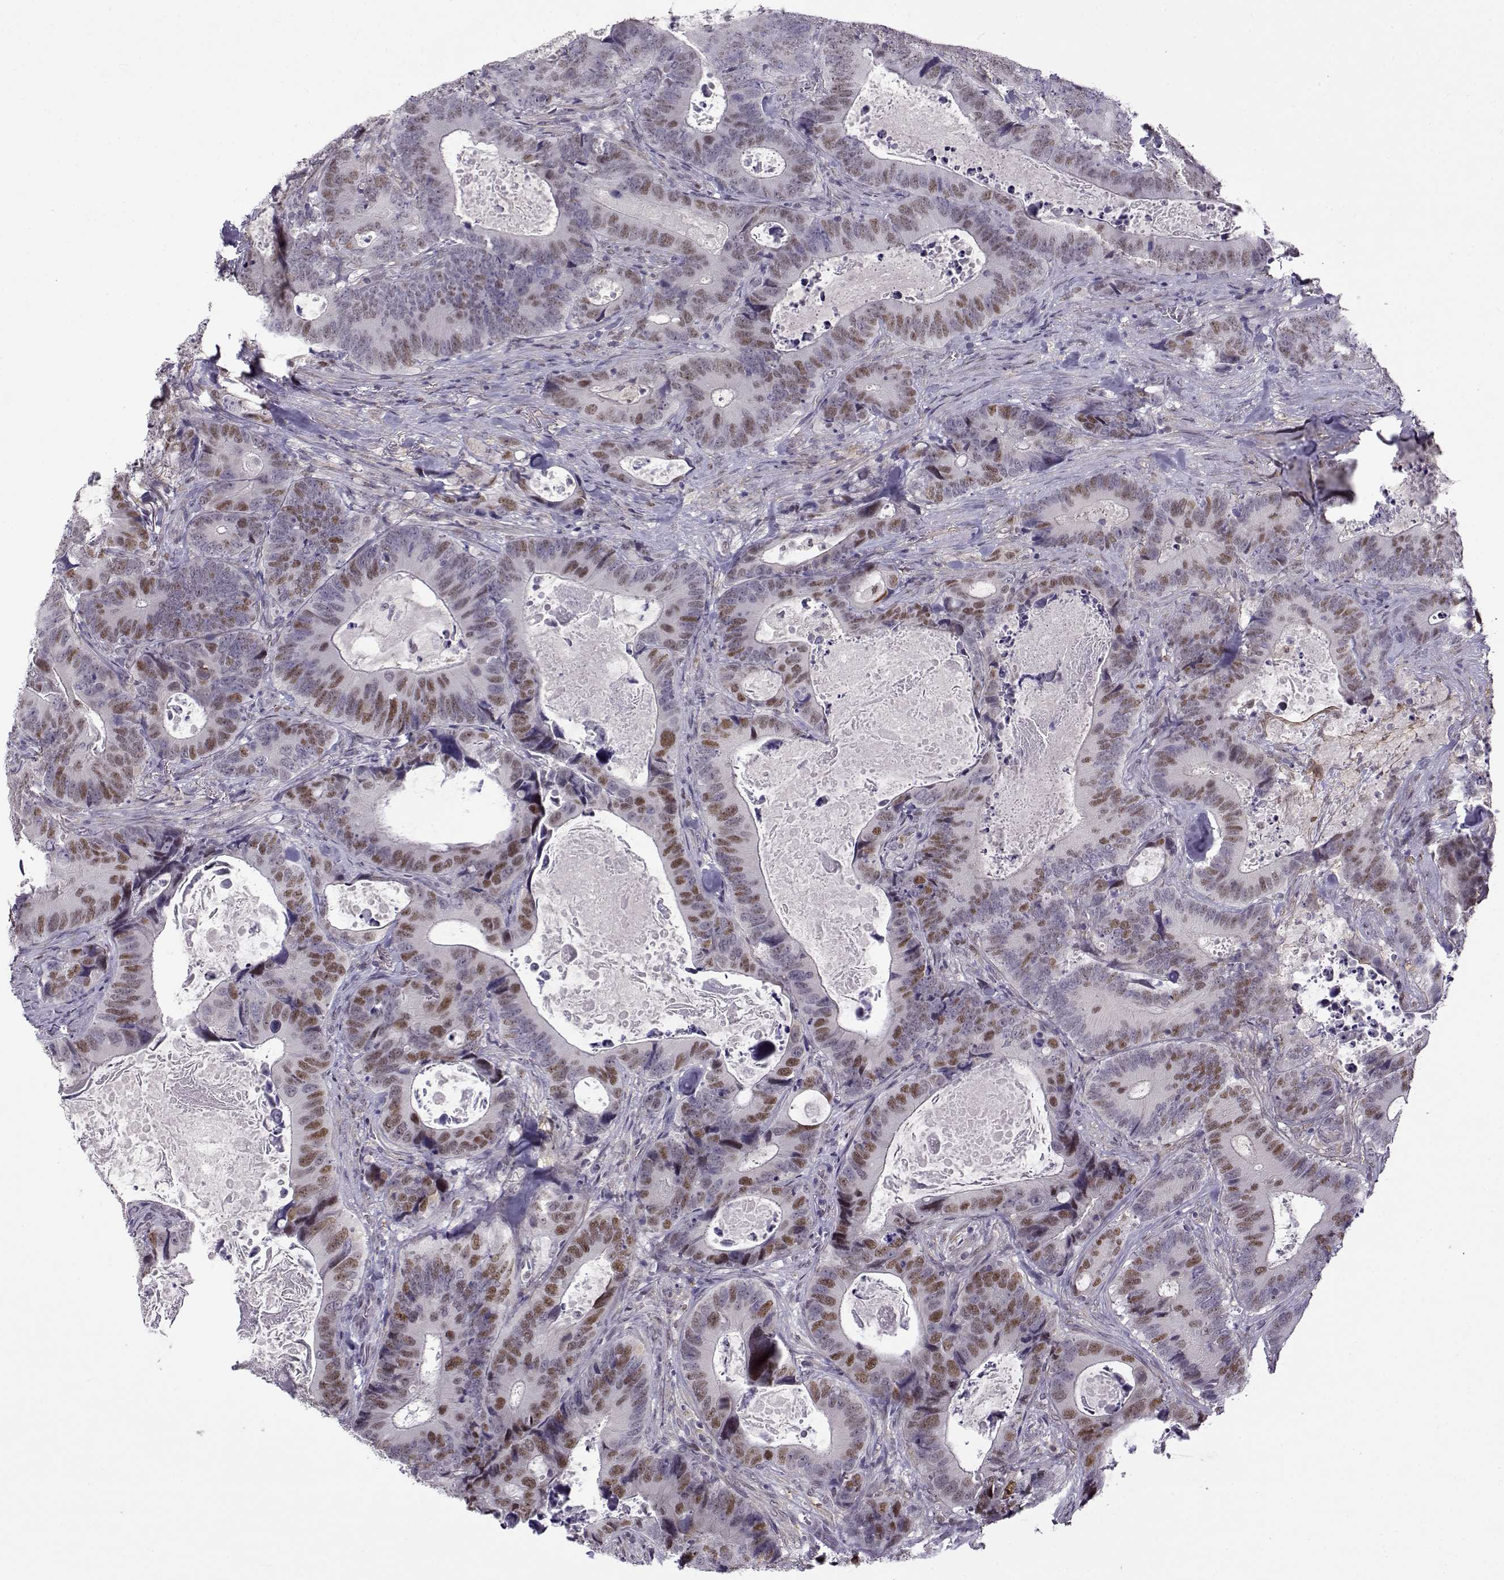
{"staining": {"intensity": "moderate", "quantity": "<25%", "location": "nuclear"}, "tissue": "colorectal cancer", "cell_type": "Tumor cells", "image_type": "cancer", "snomed": [{"axis": "morphology", "description": "Adenocarcinoma, NOS"}, {"axis": "topography", "description": "Colon"}], "caption": "Immunohistochemistry photomicrograph of neoplastic tissue: human colorectal adenocarcinoma stained using immunohistochemistry demonstrates low levels of moderate protein expression localized specifically in the nuclear of tumor cells, appearing as a nuclear brown color.", "gene": "BACH1", "patient": {"sex": "female", "age": 82}}